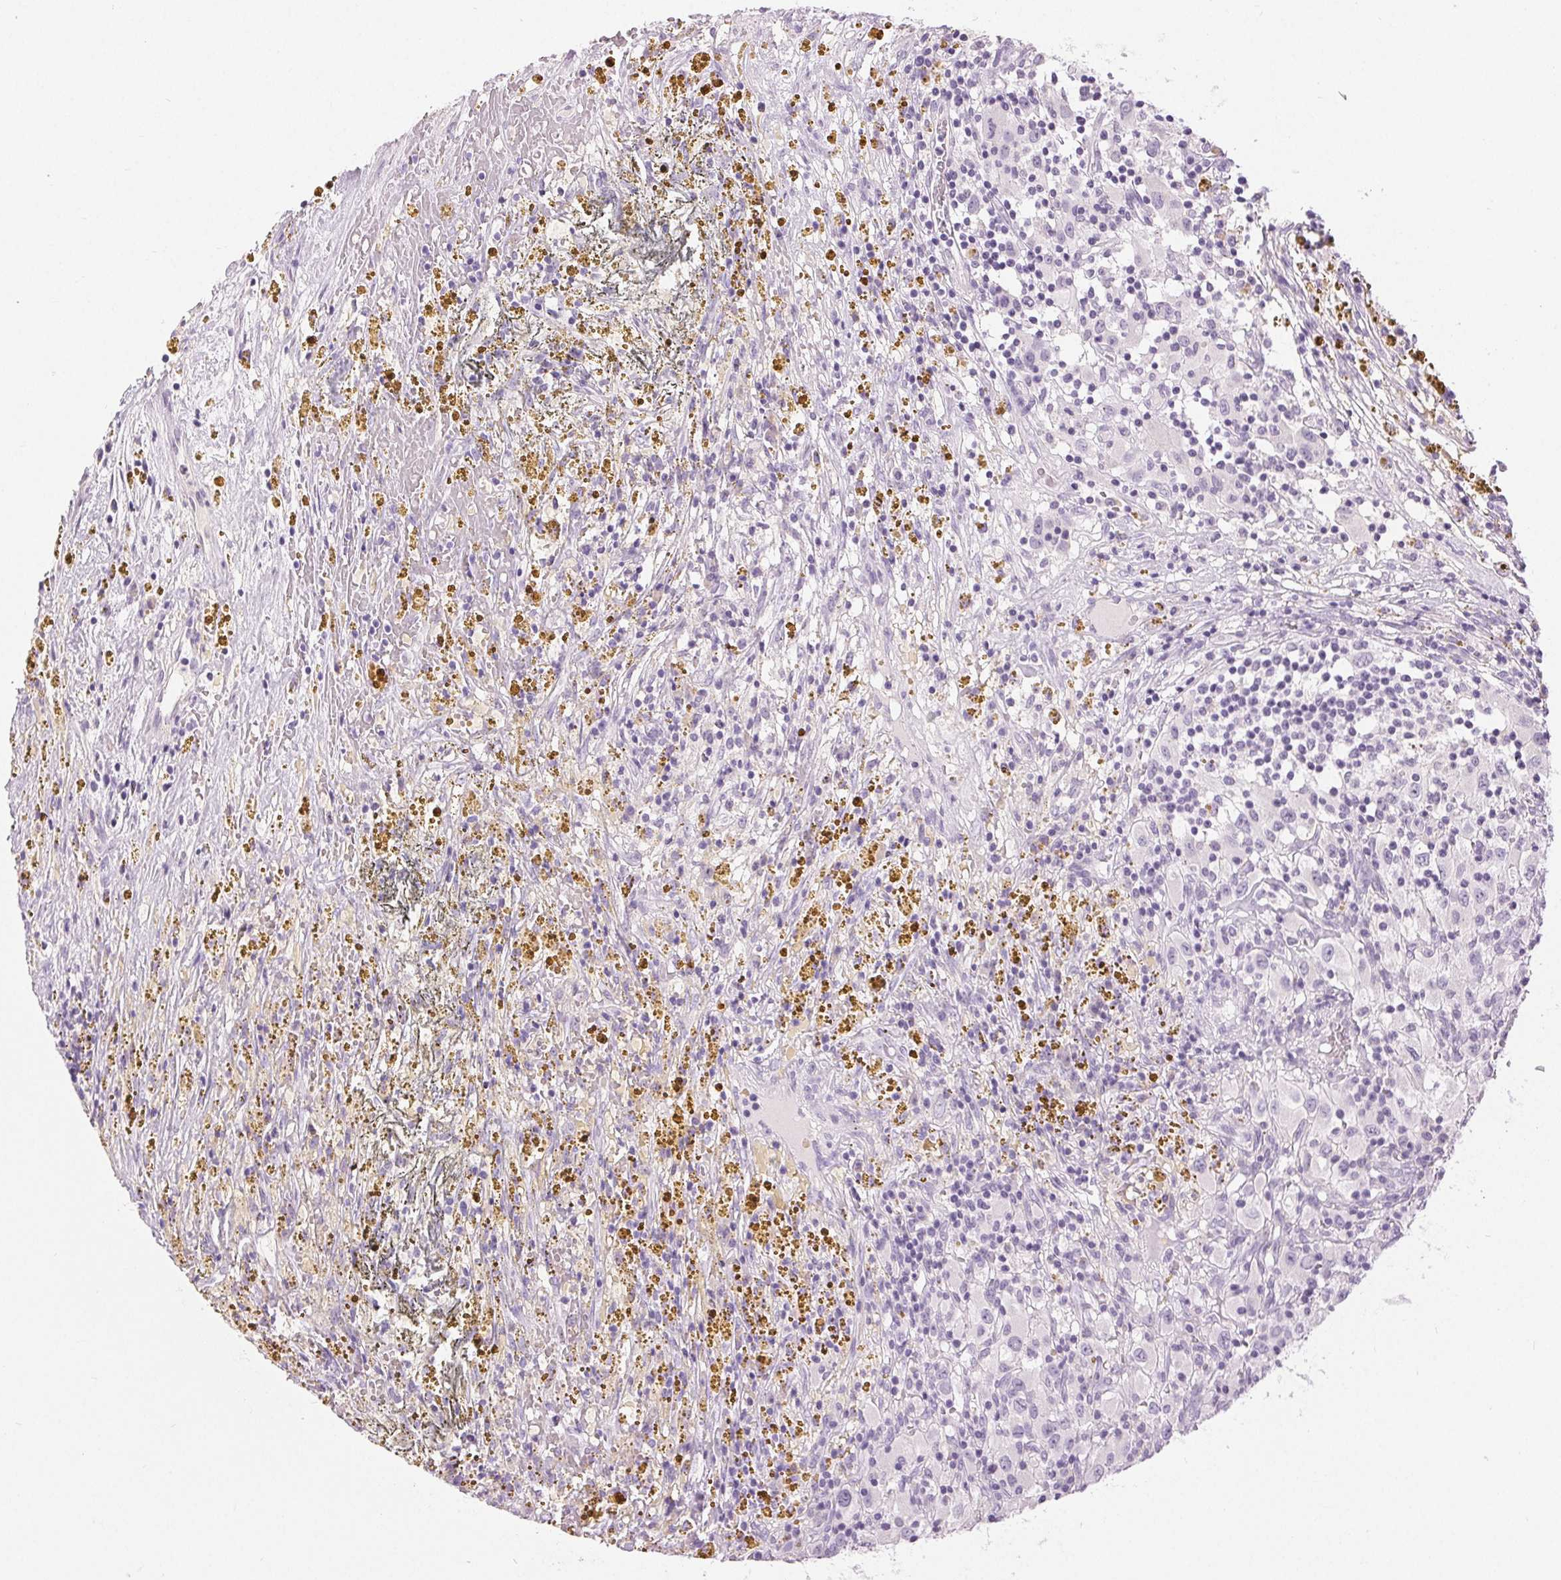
{"staining": {"intensity": "negative", "quantity": "none", "location": "none"}, "tissue": "renal cancer", "cell_type": "Tumor cells", "image_type": "cancer", "snomed": [{"axis": "morphology", "description": "Adenocarcinoma, NOS"}, {"axis": "topography", "description": "Kidney"}], "caption": "A high-resolution image shows immunohistochemistry (IHC) staining of renal cancer, which displays no significant expression in tumor cells.", "gene": "DSG3", "patient": {"sex": "female", "age": 67}}